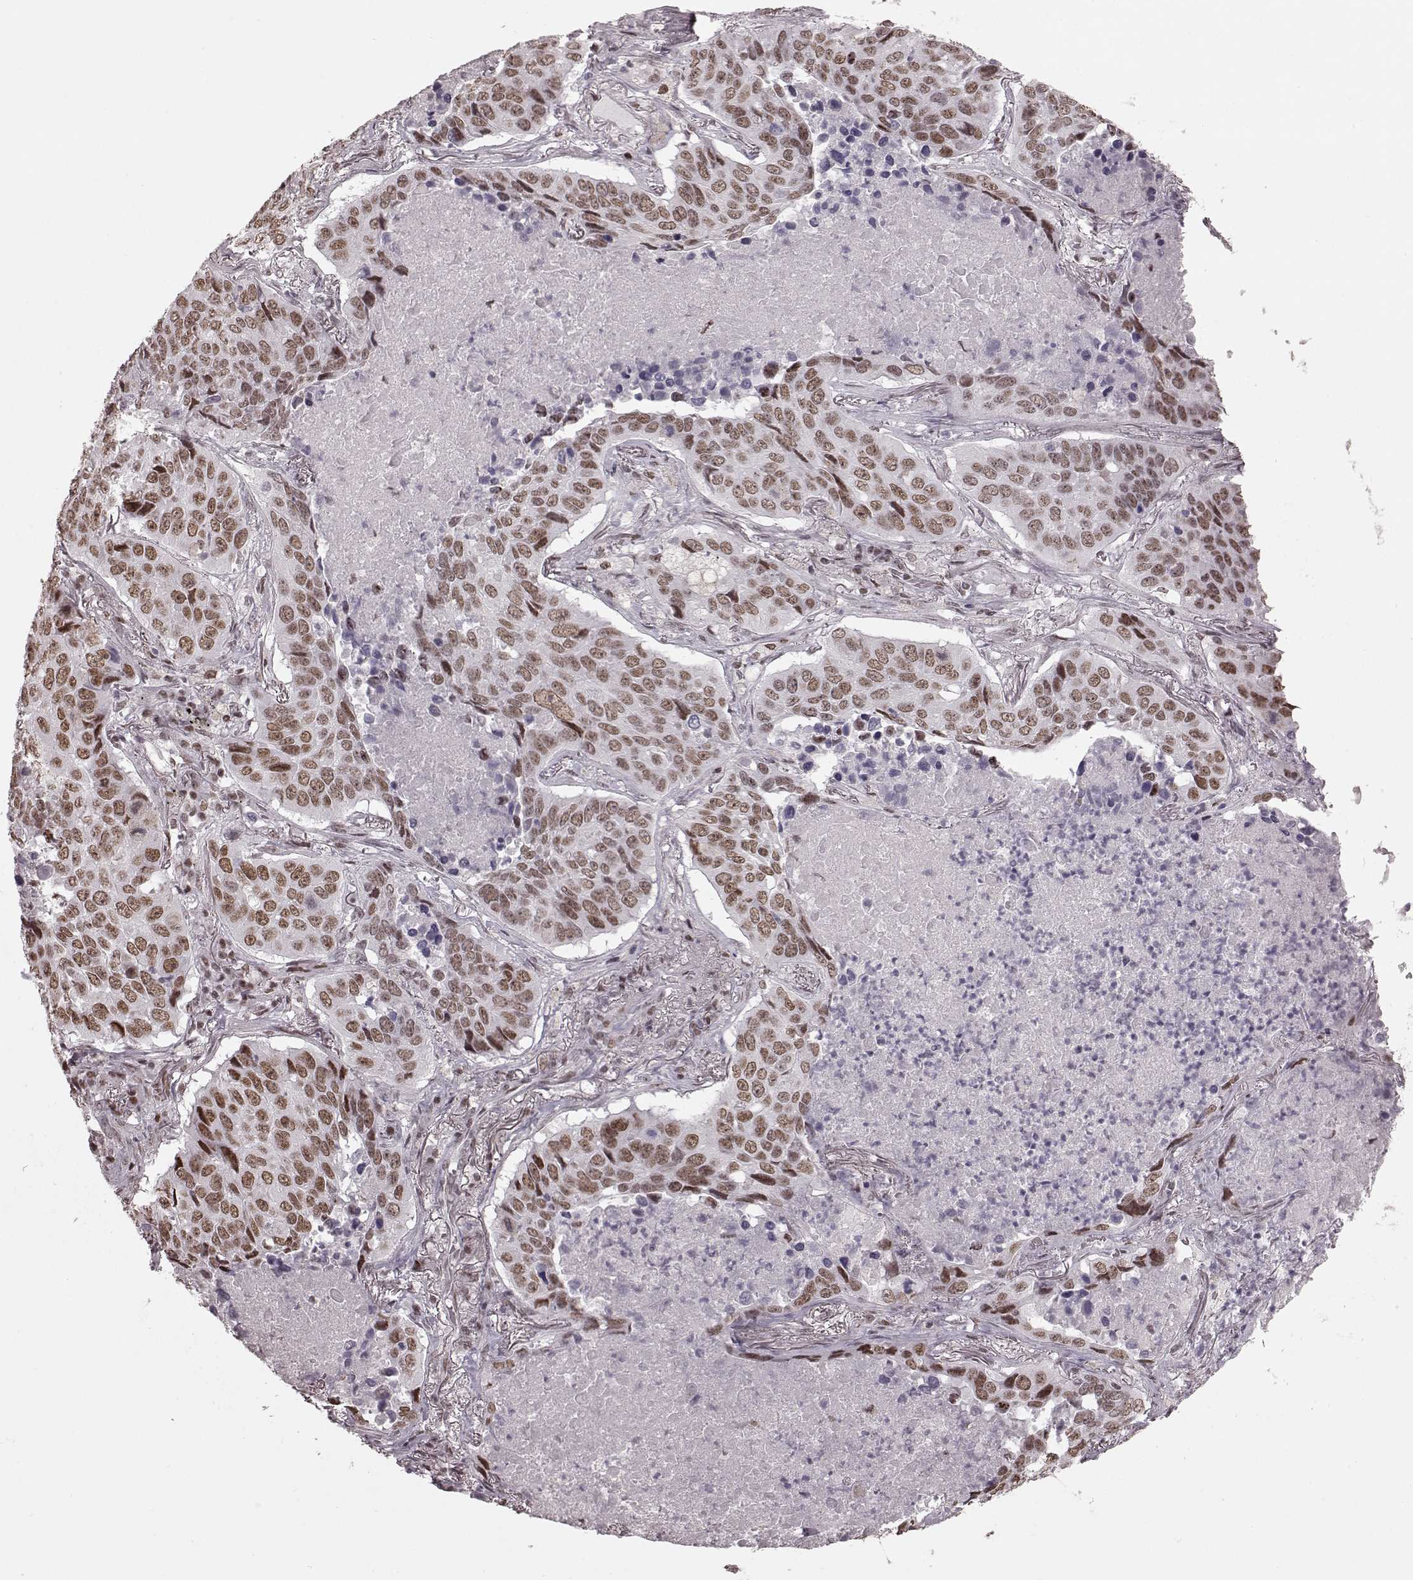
{"staining": {"intensity": "moderate", "quantity": ">75%", "location": "nuclear"}, "tissue": "lung cancer", "cell_type": "Tumor cells", "image_type": "cancer", "snomed": [{"axis": "morphology", "description": "Normal tissue, NOS"}, {"axis": "morphology", "description": "Squamous cell carcinoma, NOS"}, {"axis": "topography", "description": "Bronchus"}, {"axis": "topography", "description": "Lung"}], "caption": "About >75% of tumor cells in lung cancer (squamous cell carcinoma) display moderate nuclear protein expression as visualized by brown immunohistochemical staining.", "gene": "NR2C1", "patient": {"sex": "male", "age": 64}}